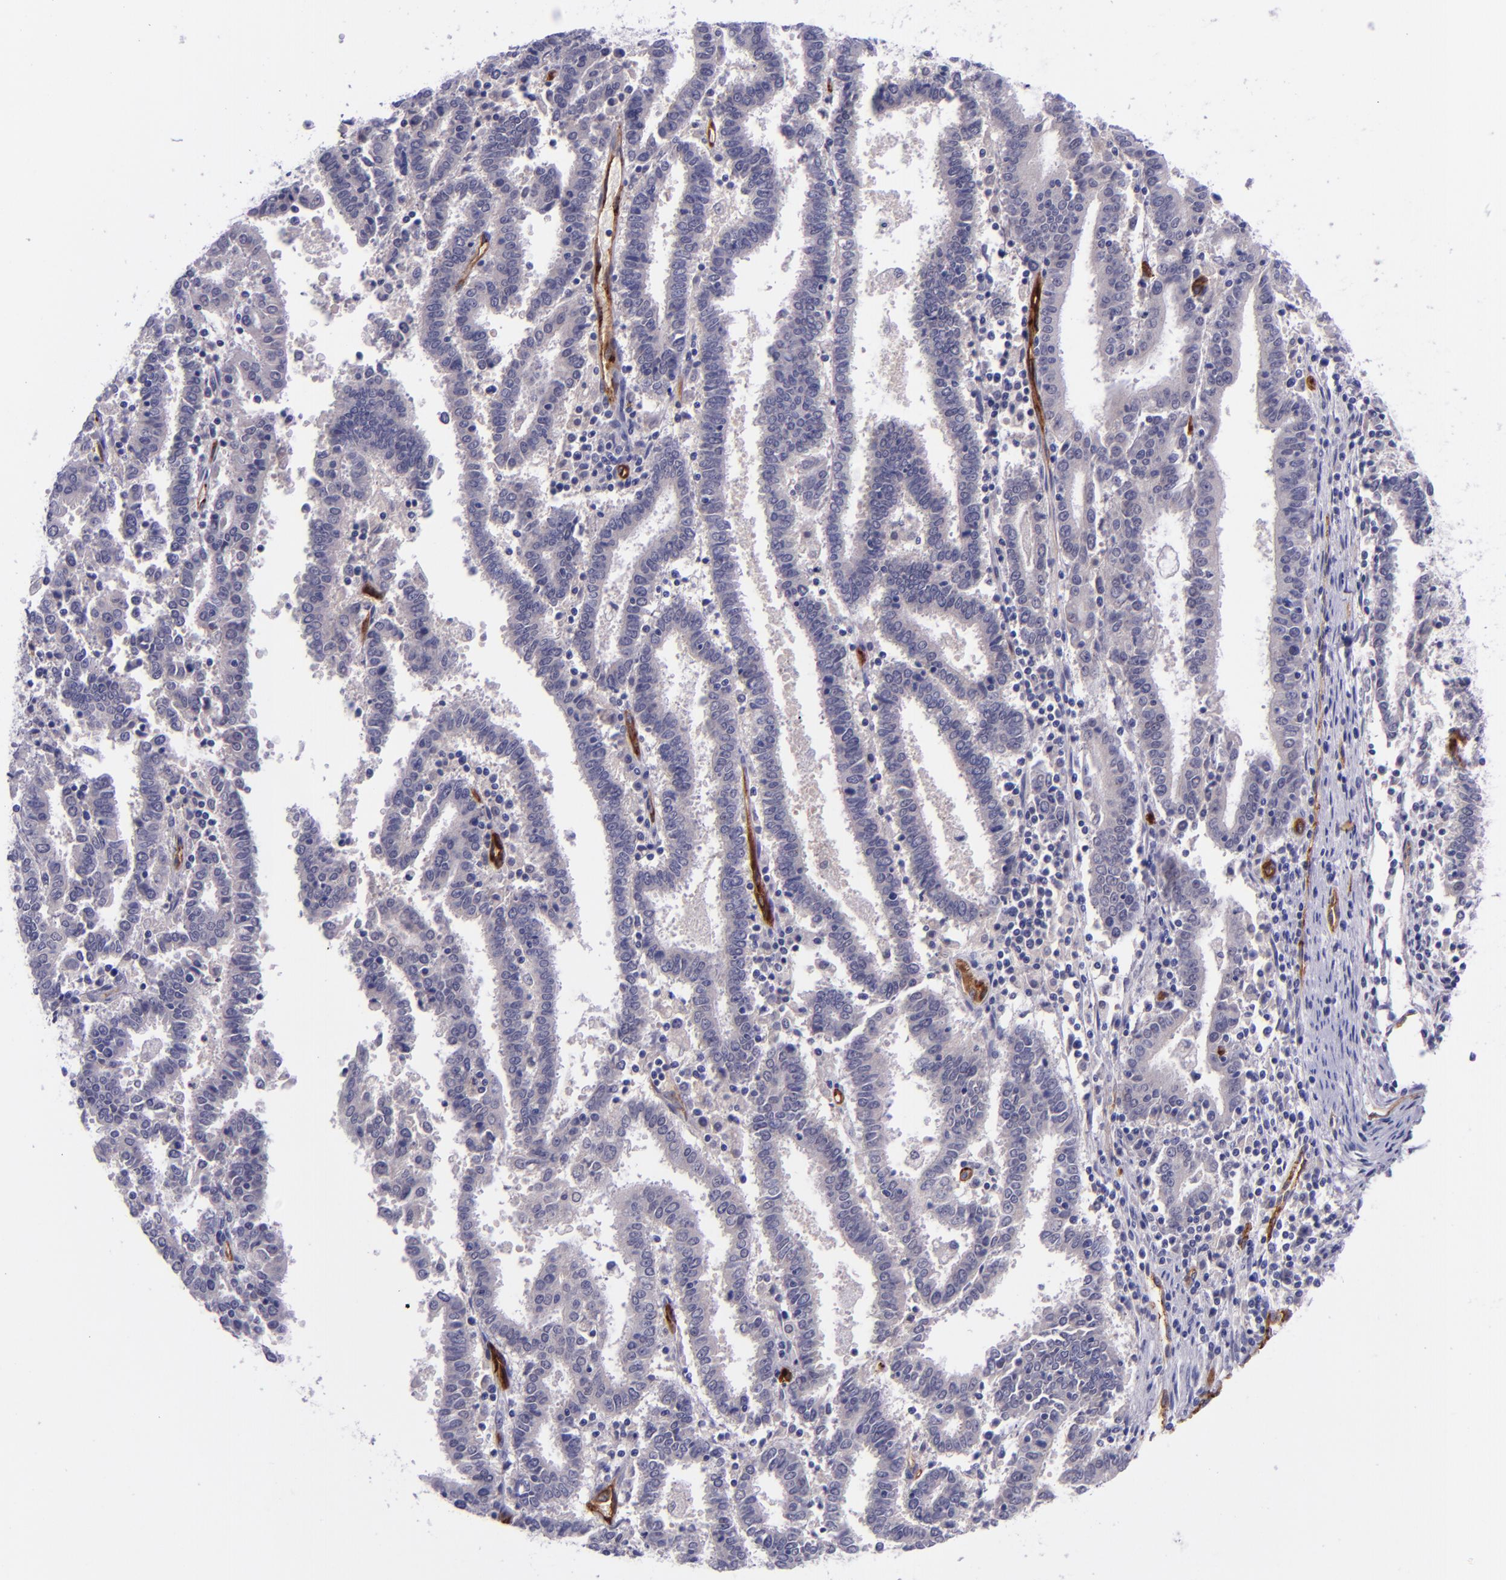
{"staining": {"intensity": "negative", "quantity": "none", "location": "none"}, "tissue": "endometrial cancer", "cell_type": "Tumor cells", "image_type": "cancer", "snomed": [{"axis": "morphology", "description": "Adenocarcinoma, NOS"}, {"axis": "topography", "description": "Uterus"}], "caption": "IHC photomicrograph of neoplastic tissue: endometrial adenocarcinoma stained with DAB shows no significant protein staining in tumor cells. The staining is performed using DAB brown chromogen with nuclei counter-stained in using hematoxylin.", "gene": "NOS3", "patient": {"sex": "female", "age": 83}}